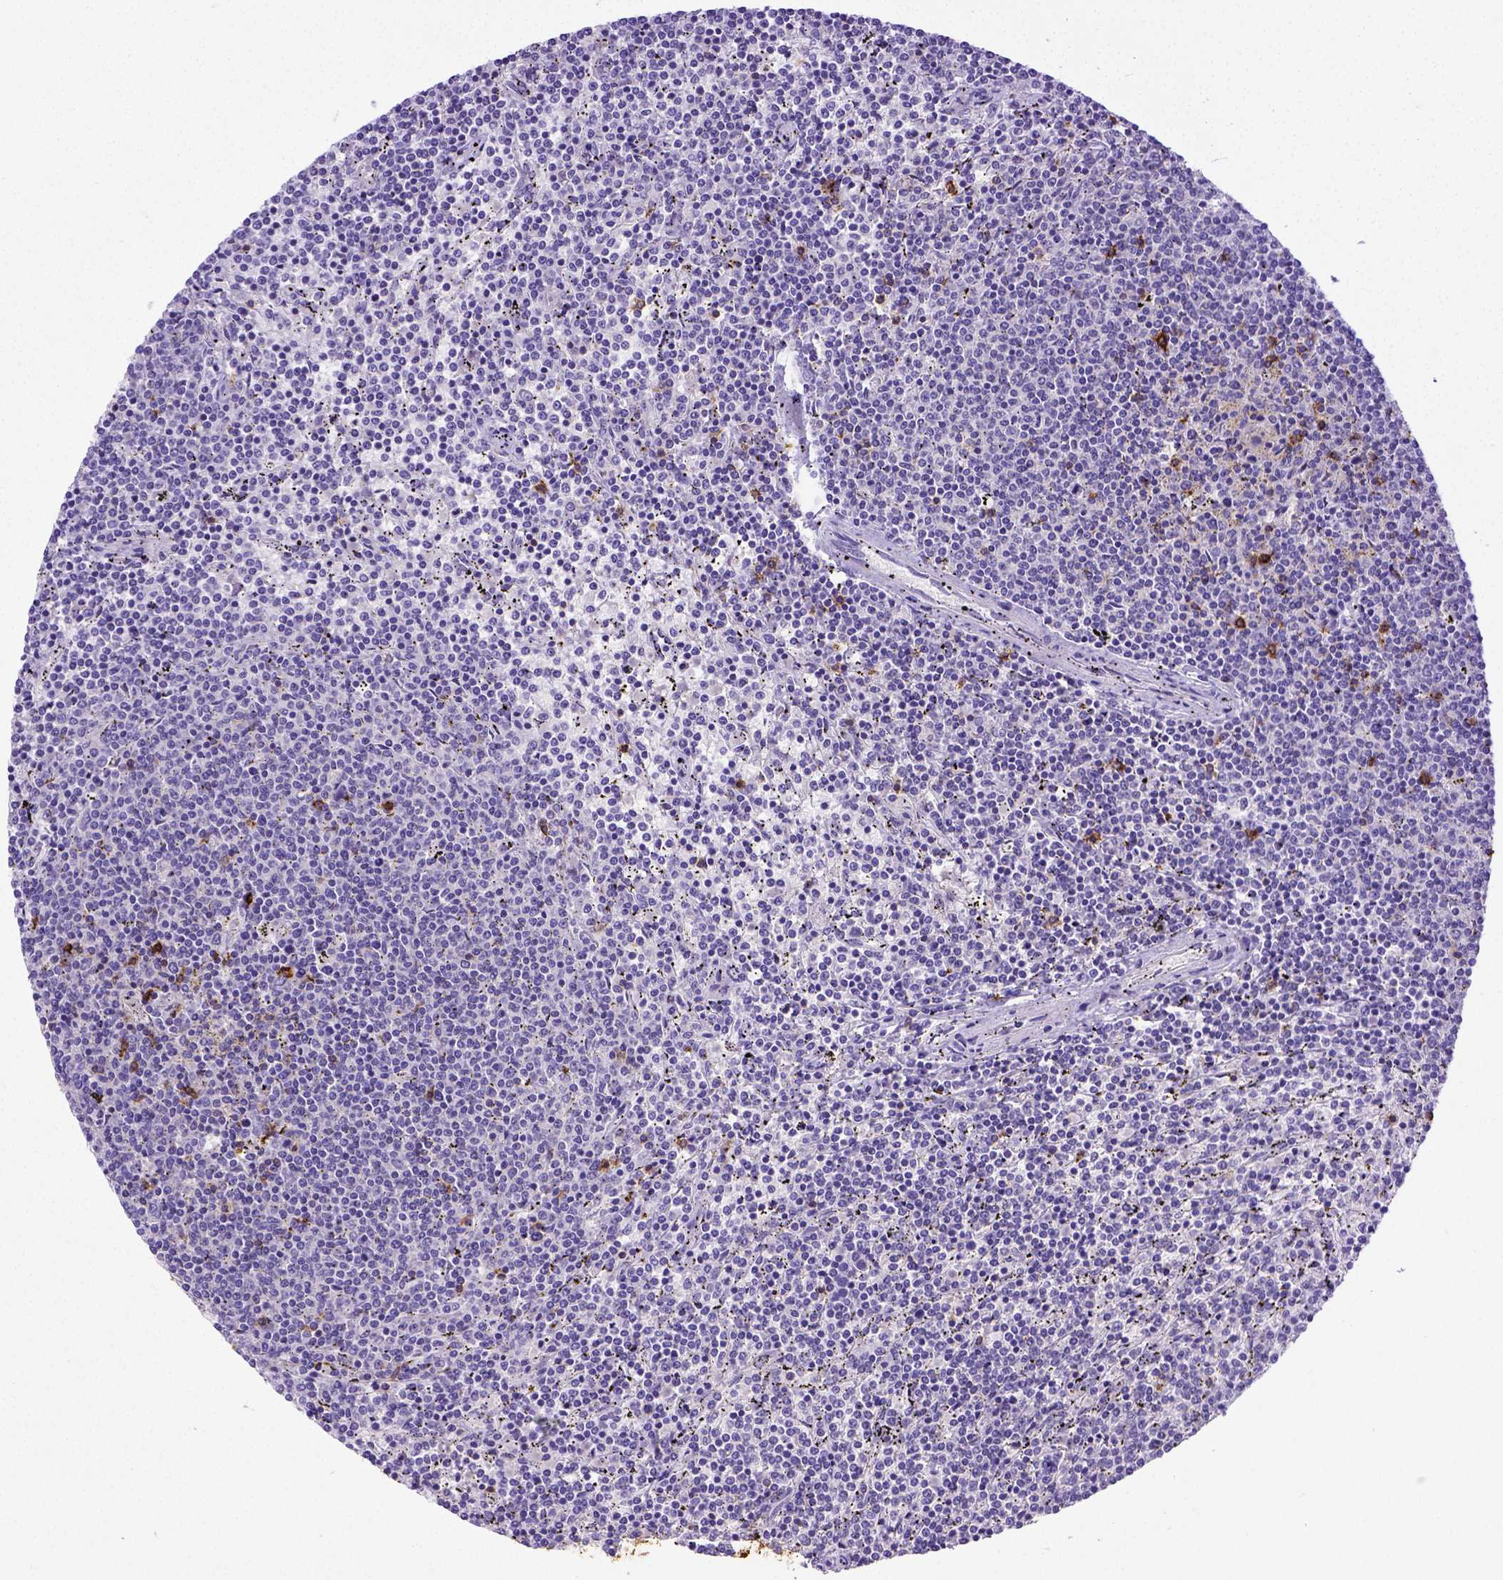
{"staining": {"intensity": "negative", "quantity": "none", "location": "none"}, "tissue": "lymphoma", "cell_type": "Tumor cells", "image_type": "cancer", "snomed": [{"axis": "morphology", "description": "Malignant lymphoma, non-Hodgkin's type, Low grade"}, {"axis": "topography", "description": "Spleen"}], "caption": "Tumor cells show no significant expression in lymphoma.", "gene": "B3GAT1", "patient": {"sex": "female", "age": 50}}